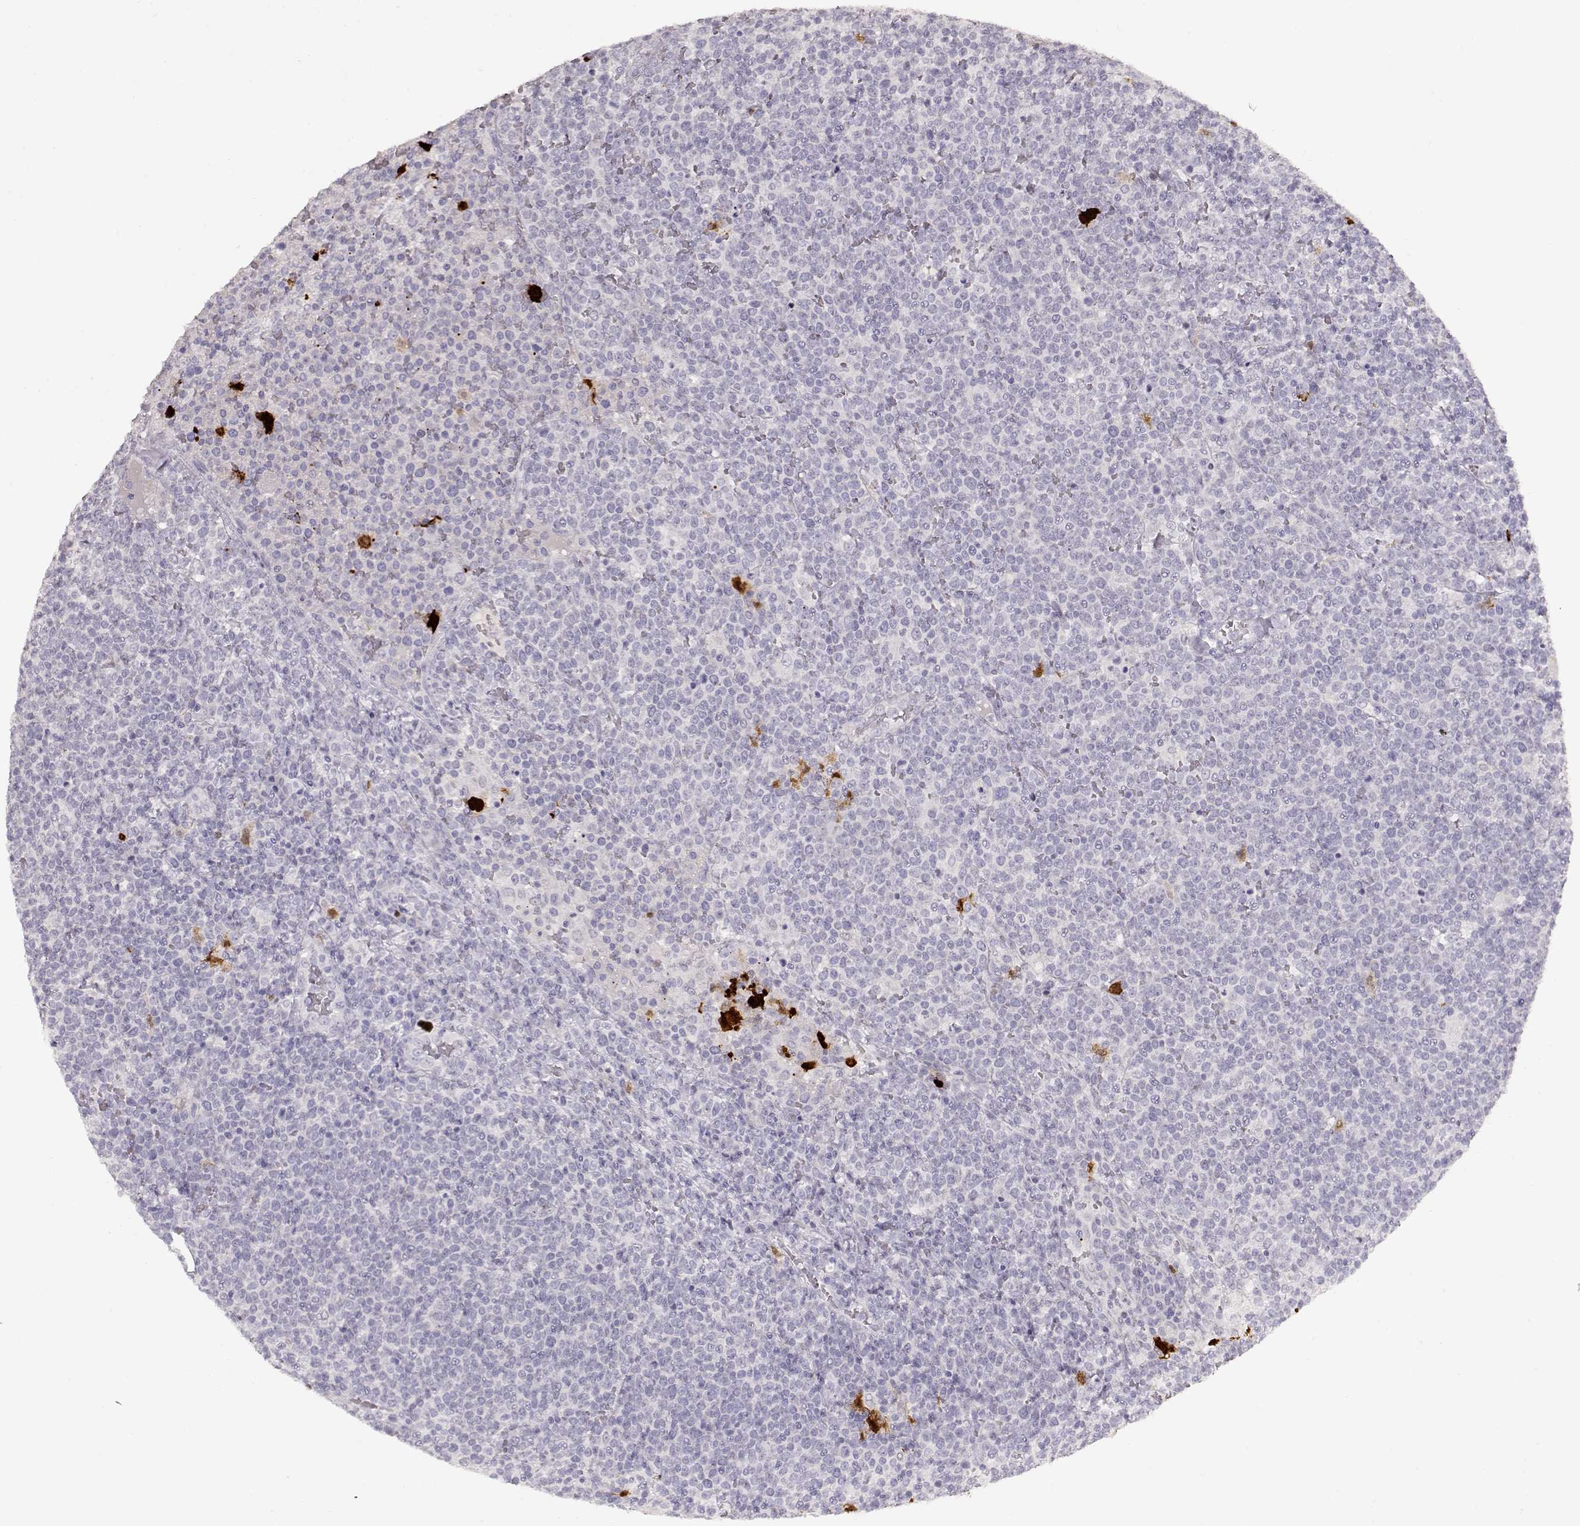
{"staining": {"intensity": "negative", "quantity": "none", "location": "none"}, "tissue": "lymphoma", "cell_type": "Tumor cells", "image_type": "cancer", "snomed": [{"axis": "morphology", "description": "Malignant lymphoma, non-Hodgkin's type, High grade"}, {"axis": "topography", "description": "Lymph node"}], "caption": "Immunohistochemistry of malignant lymphoma, non-Hodgkin's type (high-grade) demonstrates no positivity in tumor cells. Brightfield microscopy of immunohistochemistry (IHC) stained with DAB (3,3'-diaminobenzidine) (brown) and hematoxylin (blue), captured at high magnification.", "gene": "S100B", "patient": {"sex": "male", "age": 61}}